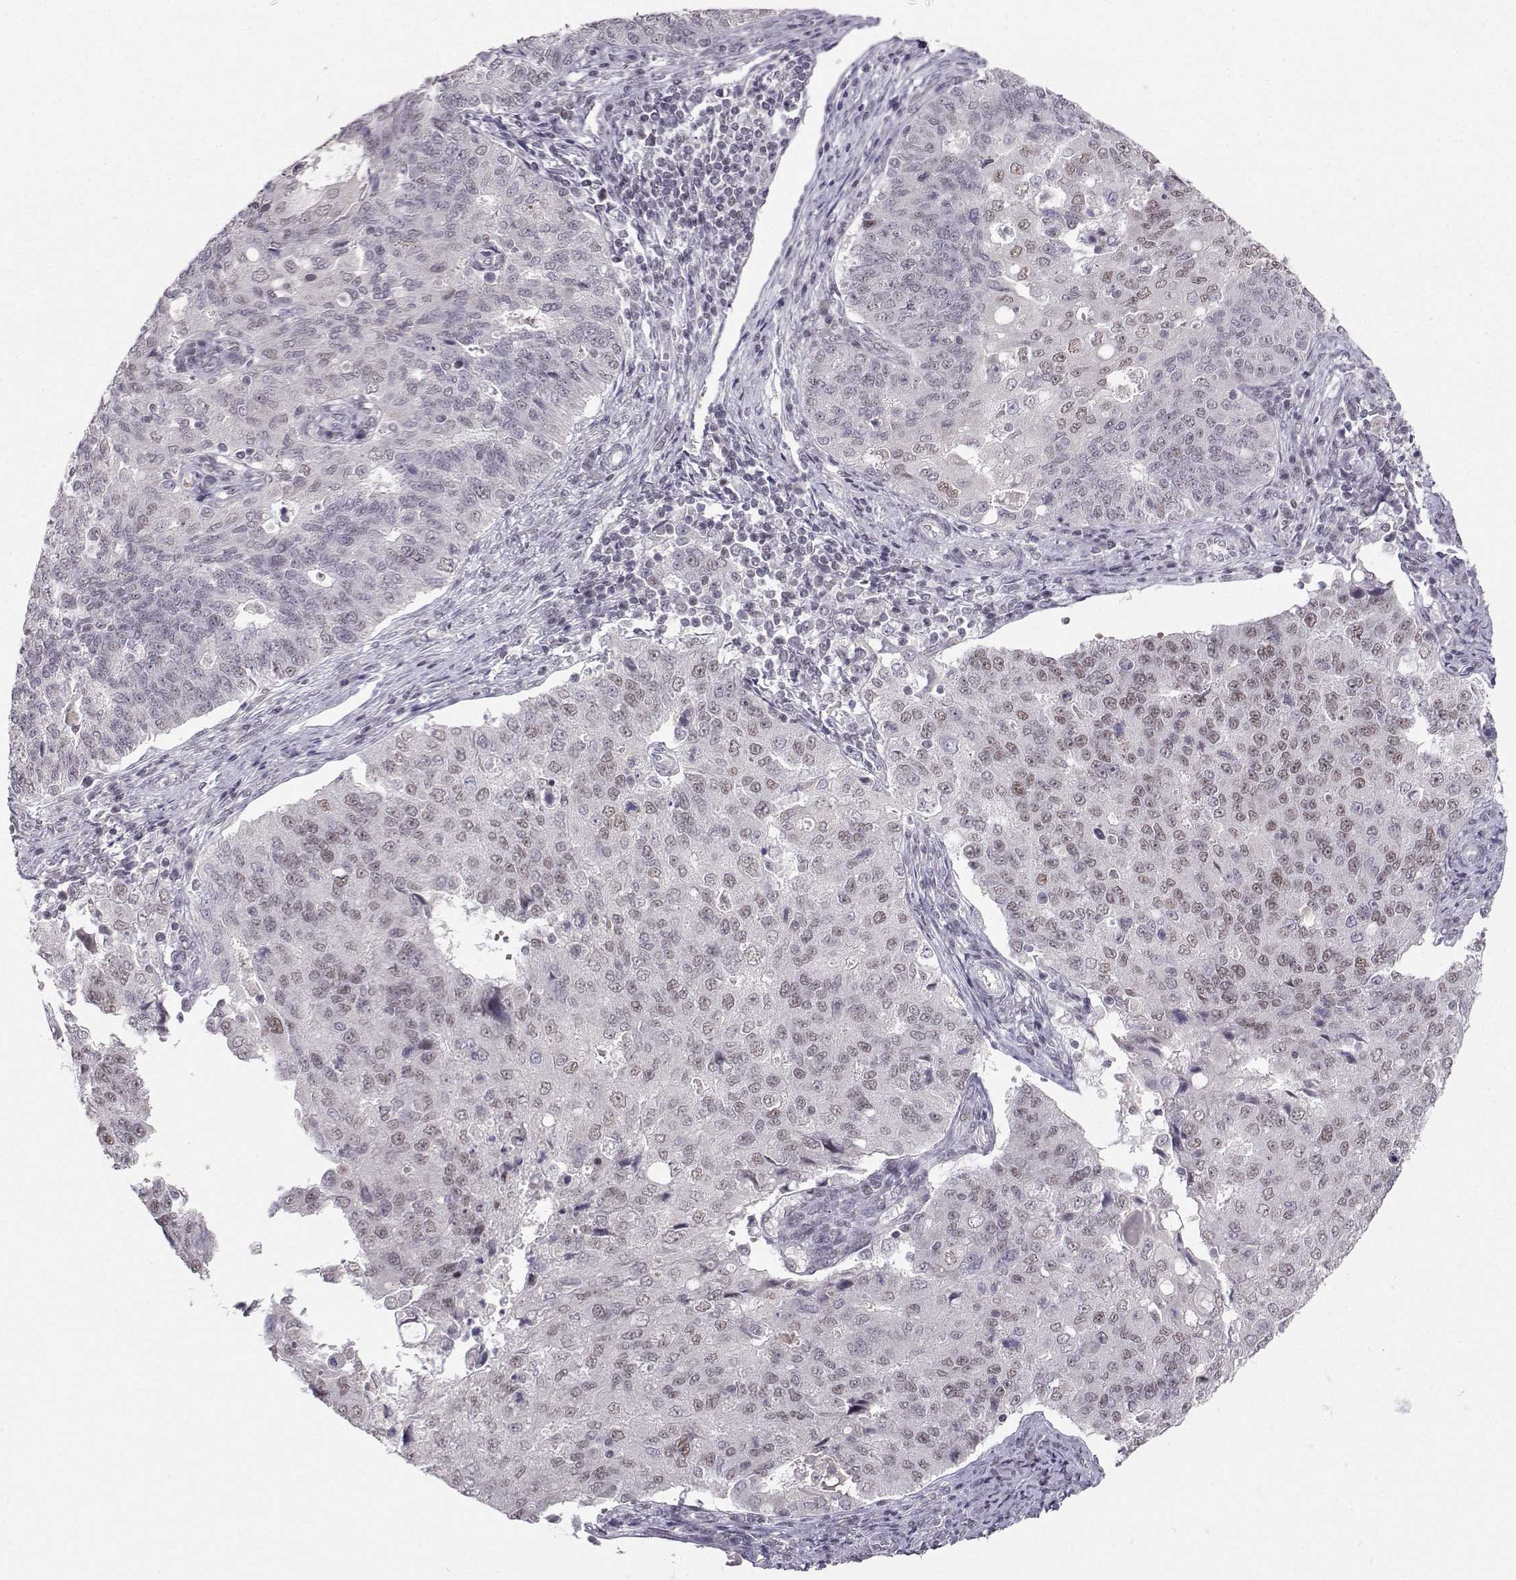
{"staining": {"intensity": "weak", "quantity": "25%-75%", "location": "nuclear"}, "tissue": "endometrial cancer", "cell_type": "Tumor cells", "image_type": "cancer", "snomed": [{"axis": "morphology", "description": "Adenocarcinoma, NOS"}, {"axis": "topography", "description": "Endometrium"}], "caption": "Immunohistochemistry micrograph of human endometrial cancer (adenocarcinoma) stained for a protein (brown), which exhibits low levels of weak nuclear positivity in approximately 25%-75% of tumor cells.", "gene": "LIN28A", "patient": {"sex": "female", "age": 43}}